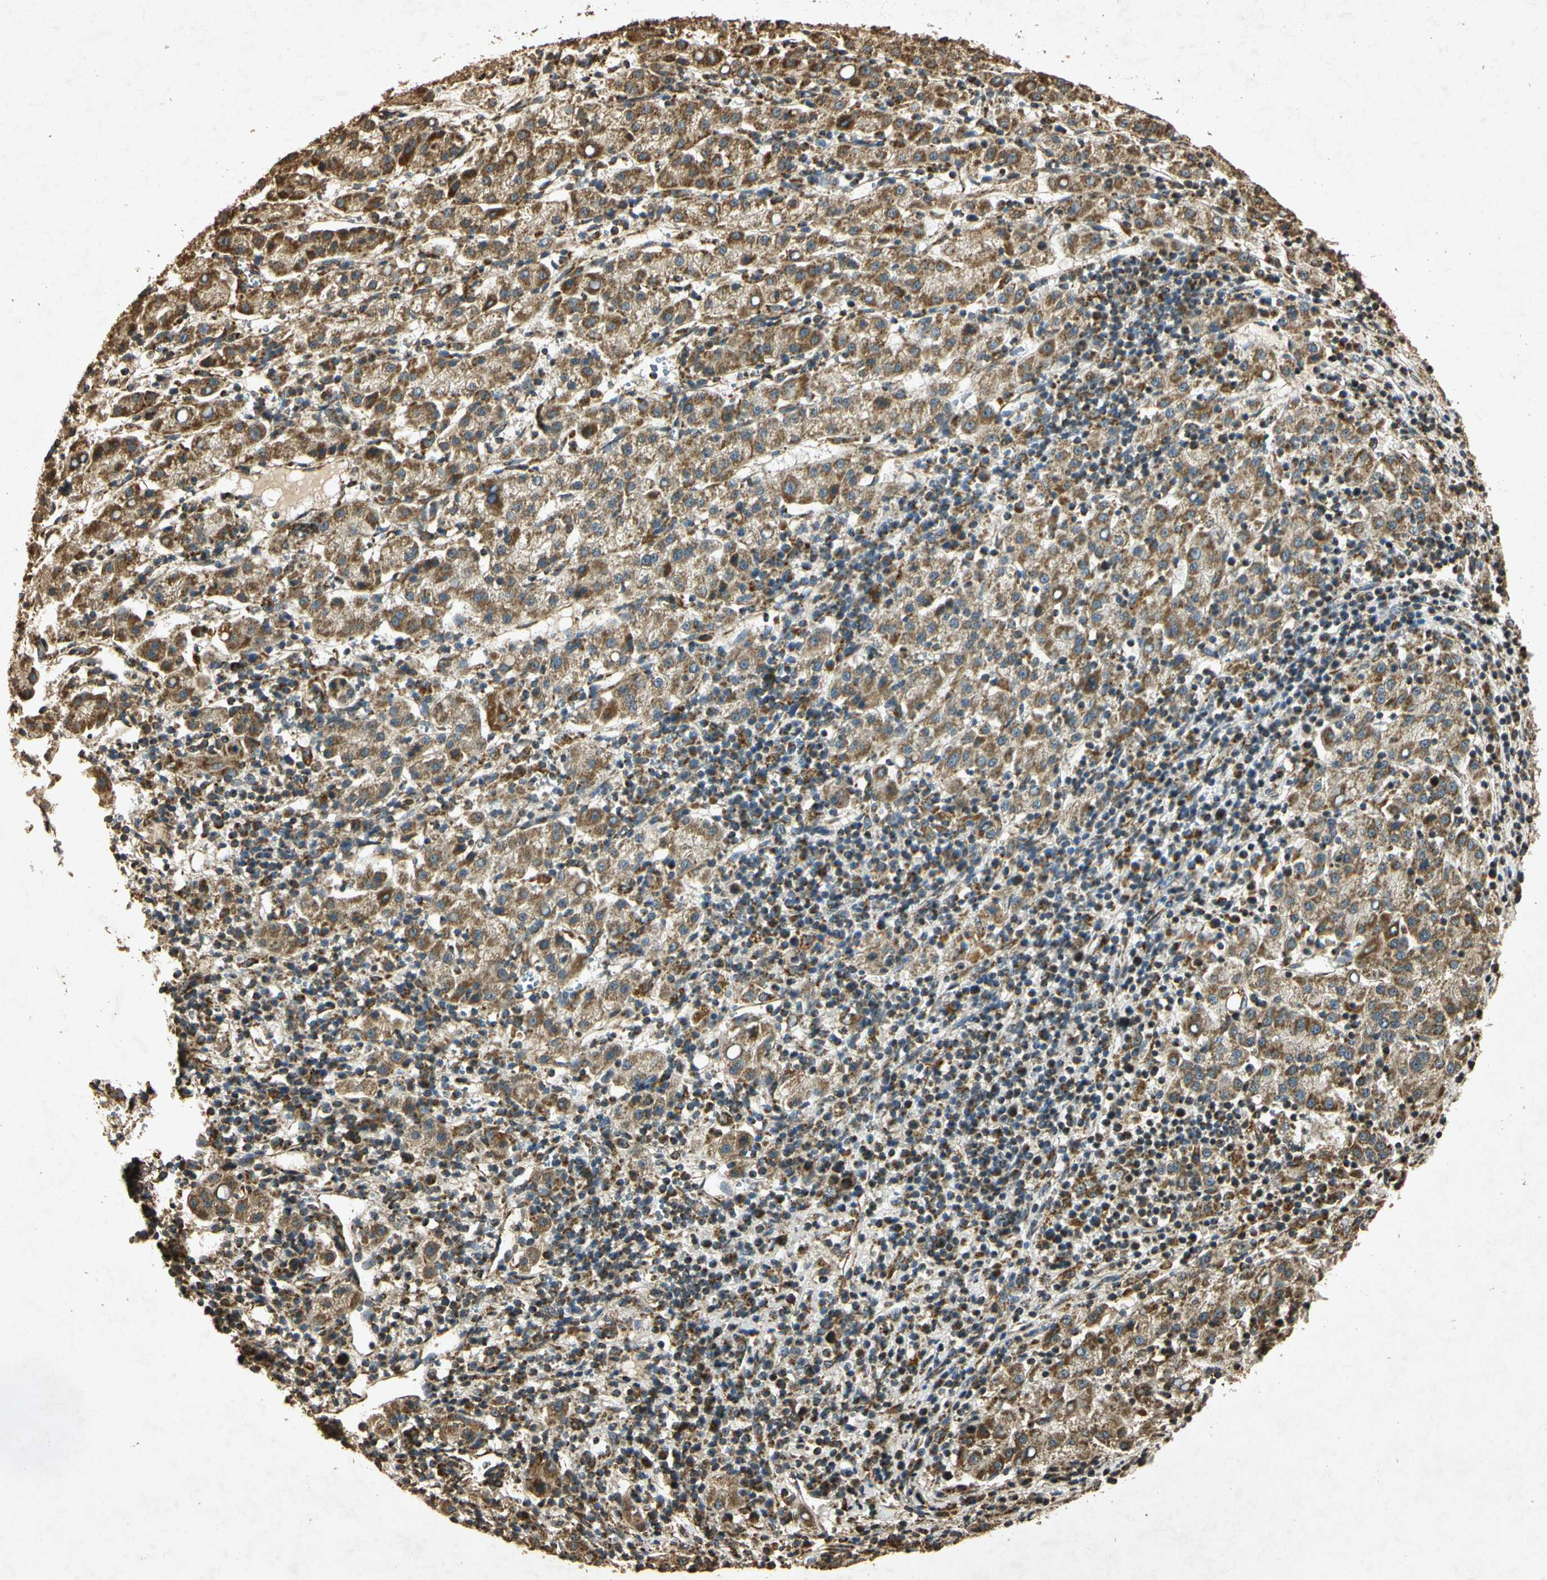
{"staining": {"intensity": "strong", "quantity": "25%-75%", "location": "cytoplasmic/membranous"}, "tissue": "liver cancer", "cell_type": "Tumor cells", "image_type": "cancer", "snomed": [{"axis": "morphology", "description": "Carcinoma, Hepatocellular, NOS"}, {"axis": "topography", "description": "Liver"}], "caption": "A high amount of strong cytoplasmic/membranous positivity is present in about 25%-75% of tumor cells in liver hepatocellular carcinoma tissue.", "gene": "PRDX3", "patient": {"sex": "female", "age": 58}}